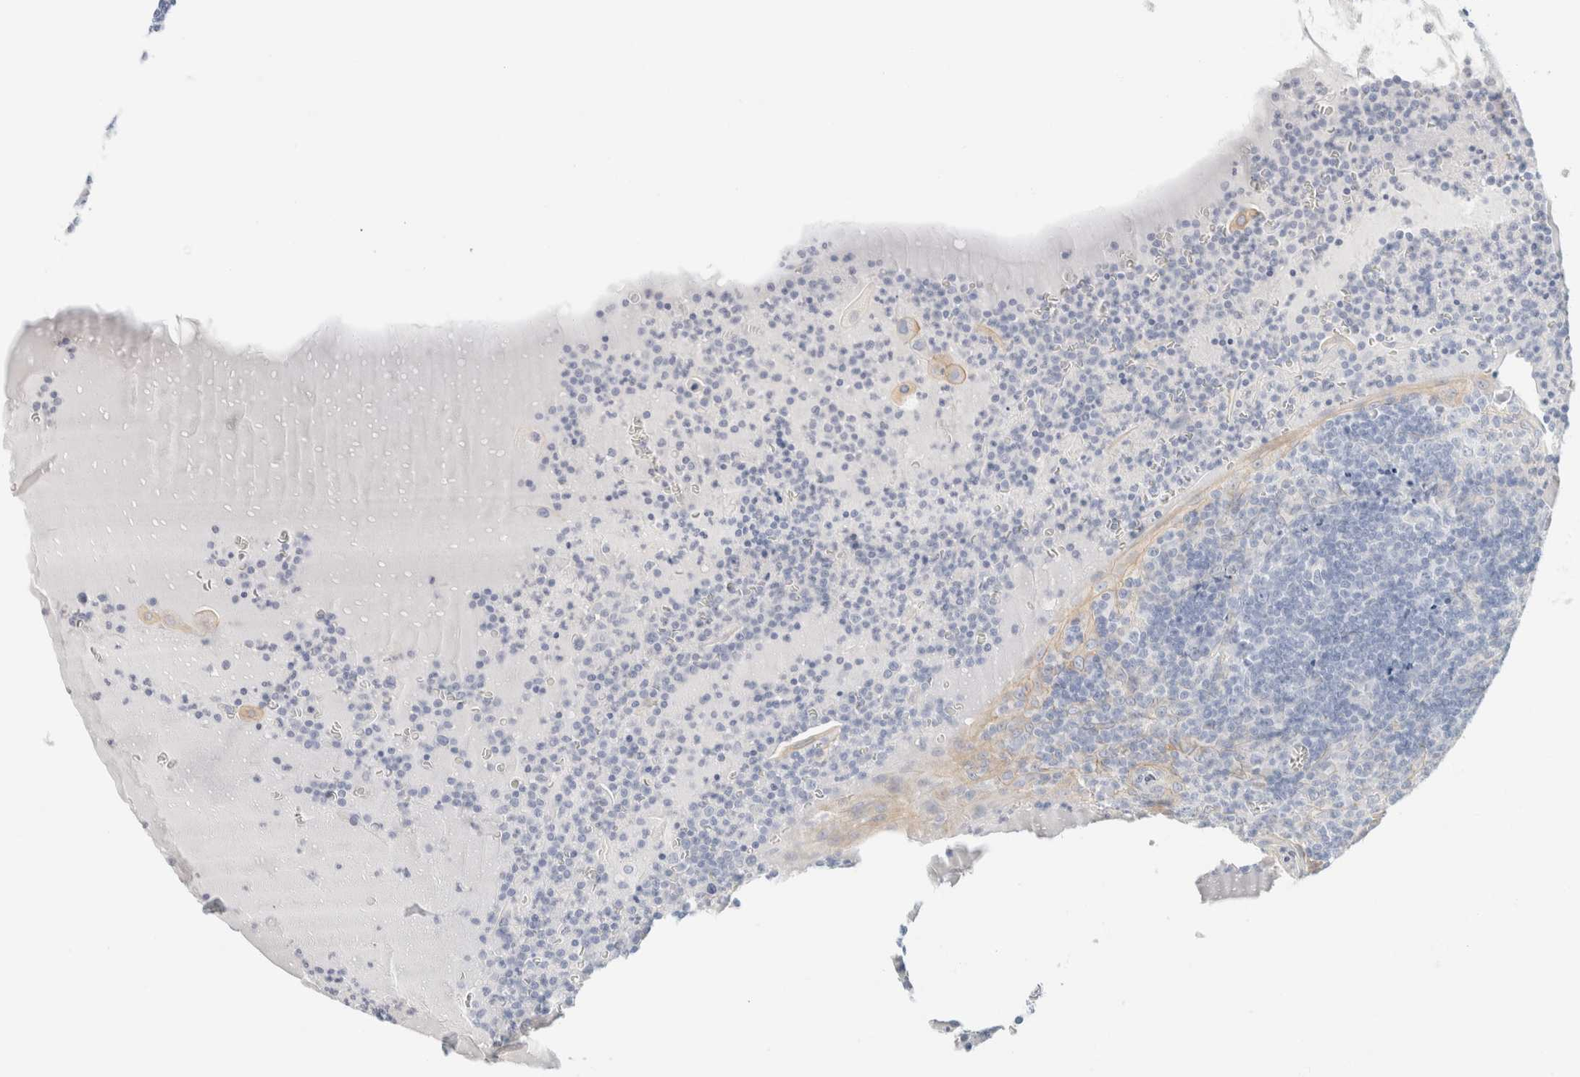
{"staining": {"intensity": "negative", "quantity": "none", "location": "none"}, "tissue": "tonsil", "cell_type": "Germinal center cells", "image_type": "normal", "snomed": [{"axis": "morphology", "description": "Normal tissue, NOS"}, {"axis": "topography", "description": "Tonsil"}], "caption": "Germinal center cells are negative for brown protein staining in normal tonsil. (DAB immunohistochemistry (IHC) with hematoxylin counter stain).", "gene": "KRT20", "patient": {"sex": "male", "age": 37}}